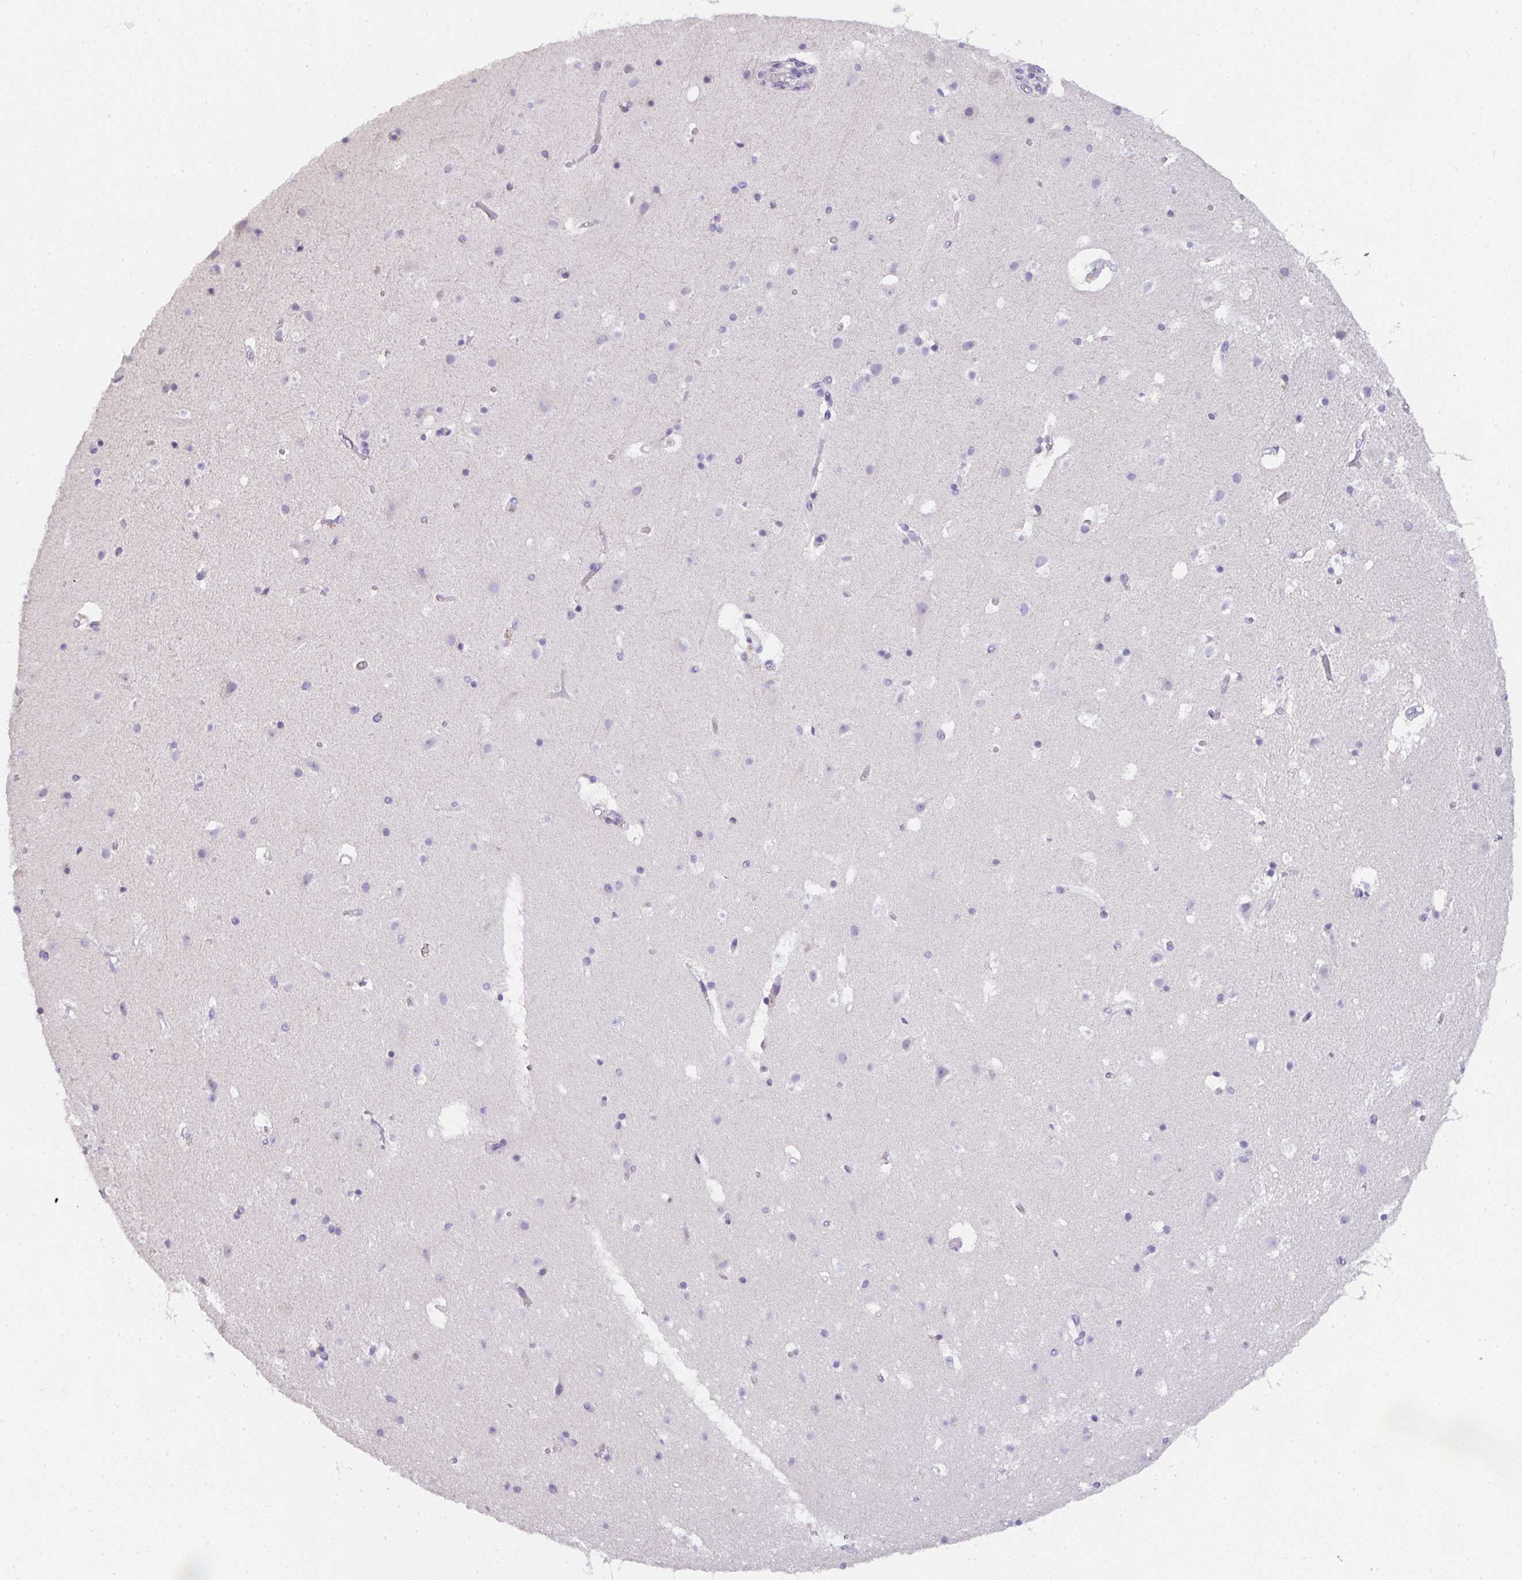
{"staining": {"intensity": "negative", "quantity": "none", "location": "none"}, "tissue": "cerebral cortex", "cell_type": "Endothelial cells", "image_type": "normal", "snomed": [{"axis": "morphology", "description": "Normal tissue, NOS"}, {"axis": "topography", "description": "Cerebral cortex"}], "caption": "This is a histopathology image of IHC staining of normal cerebral cortex, which shows no staining in endothelial cells.", "gene": "CACNA1S", "patient": {"sex": "female", "age": 42}}